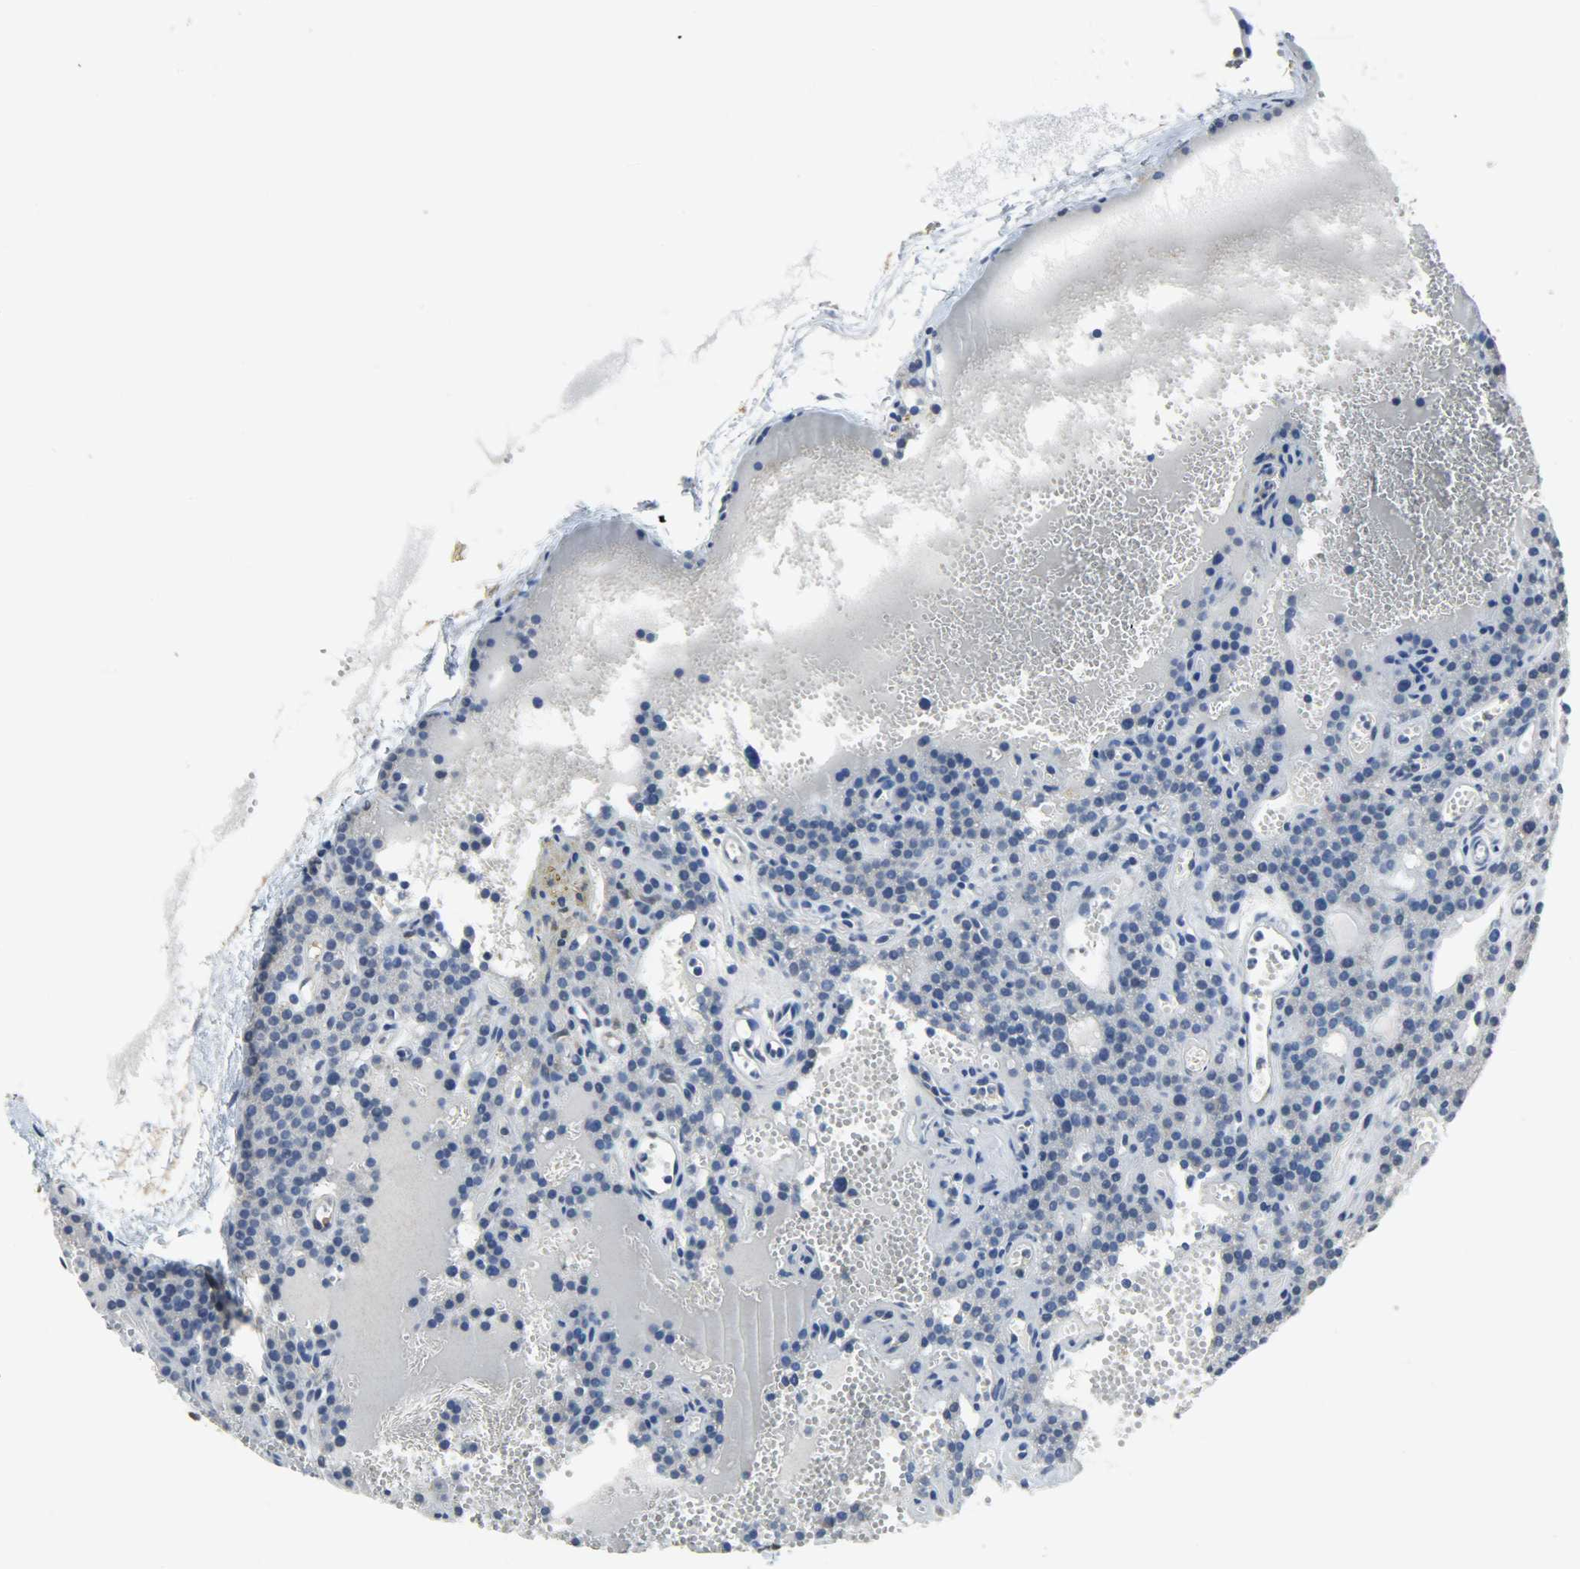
{"staining": {"intensity": "weak", "quantity": "25%-75%", "location": "cytoplasmic/membranous"}, "tissue": "parathyroid gland", "cell_type": "Glandular cells", "image_type": "normal", "snomed": [{"axis": "morphology", "description": "Normal tissue, NOS"}, {"axis": "topography", "description": "Parathyroid gland"}], "caption": "Brown immunohistochemical staining in normal human parathyroid gland exhibits weak cytoplasmic/membranous expression in approximately 25%-75% of glandular cells. The staining was performed using DAB, with brown indicating positive protein expression. Nuclei are stained blue with hematoxylin.", "gene": "TRIM21", "patient": {"sex": "male", "age": 25}}